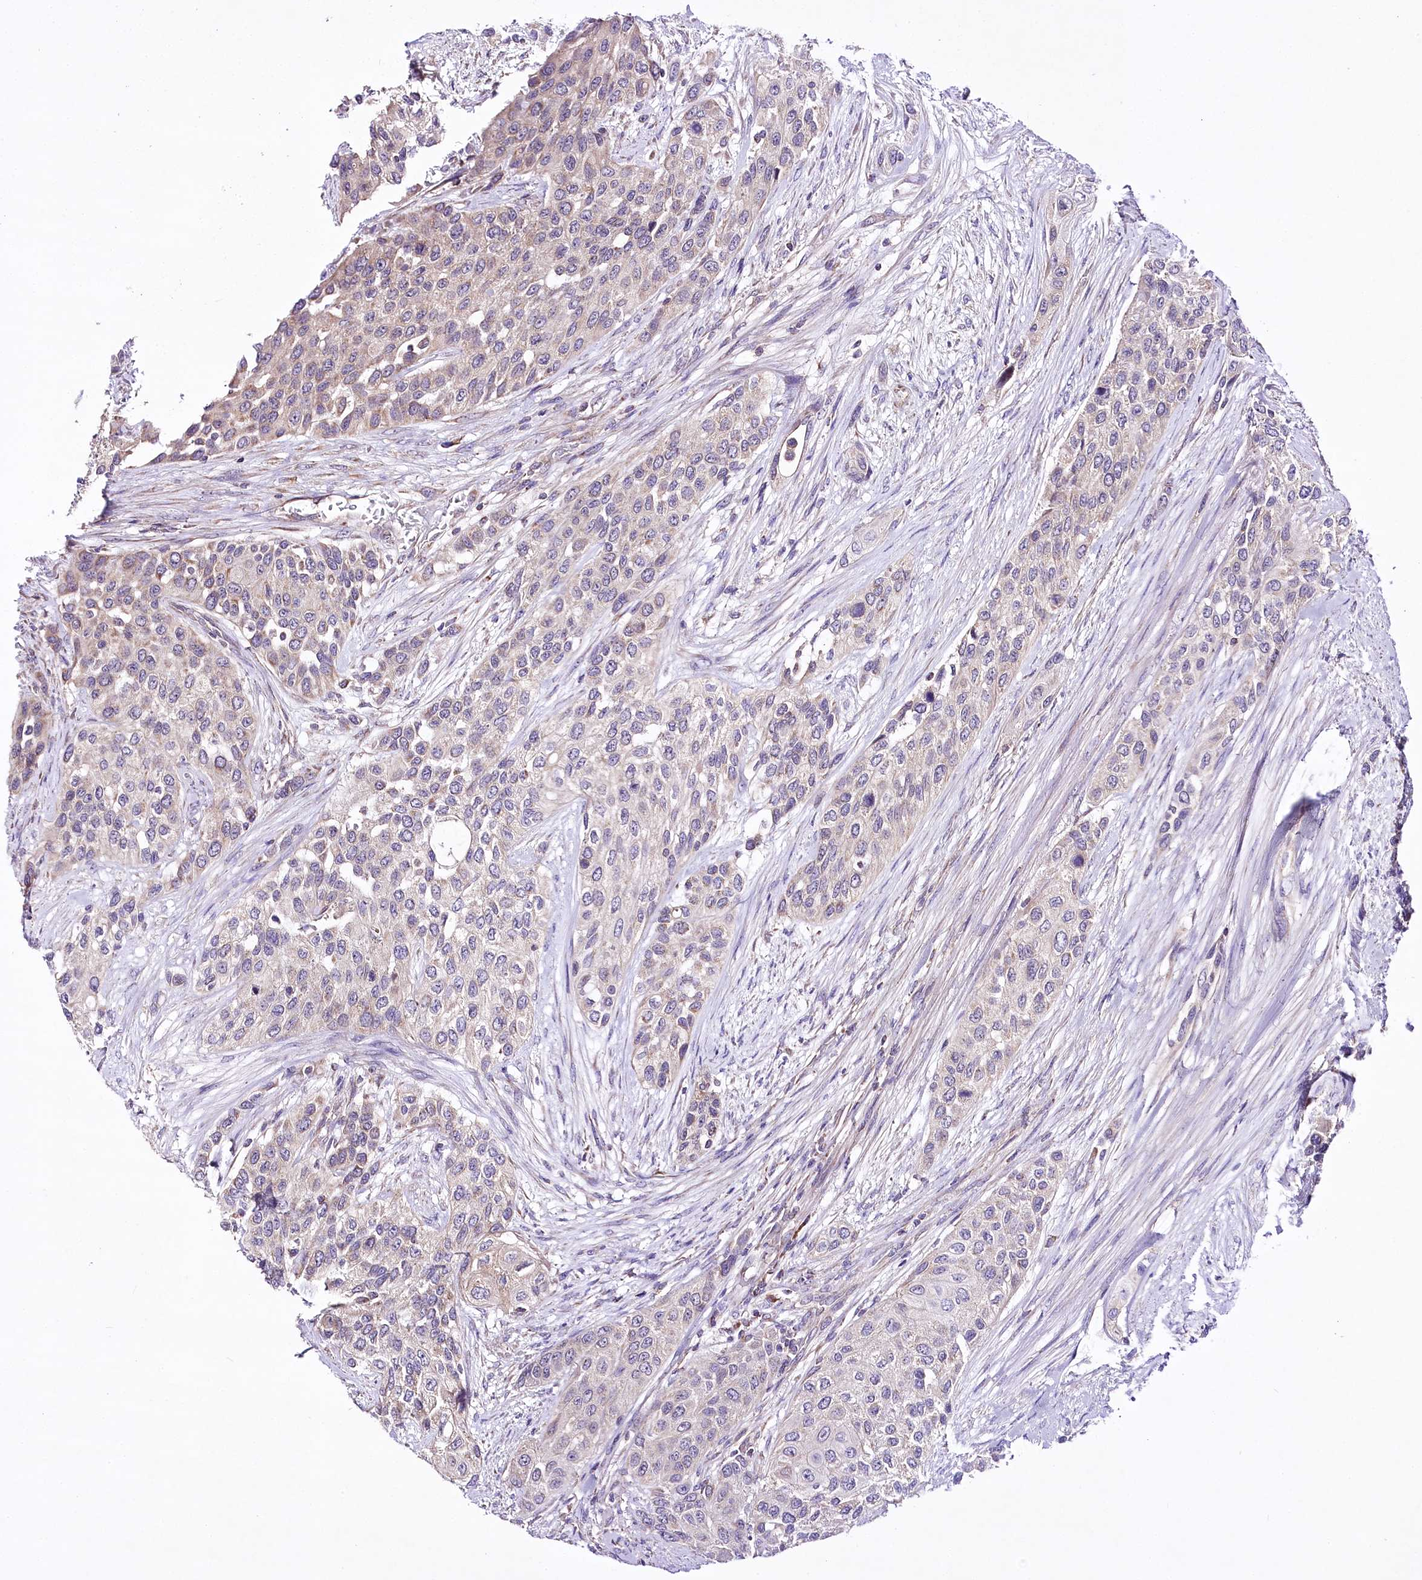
{"staining": {"intensity": "weak", "quantity": "<25%", "location": "cytoplasmic/membranous"}, "tissue": "urothelial cancer", "cell_type": "Tumor cells", "image_type": "cancer", "snomed": [{"axis": "morphology", "description": "Normal tissue, NOS"}, {"axis": "morphology", "description": "Urothelial carcinoma, High grade"}, {"axis": "topography", "description": "Vascular tissue"}, {"axis": "topography", "description": "Urinary bladder"}], "caption": "A micrograph of urothelial cancer stained for a protein demonstrates no brown staining in tumor cells.", "gene": "ATE1", "patient": {"sex": "female", "age": 56}}